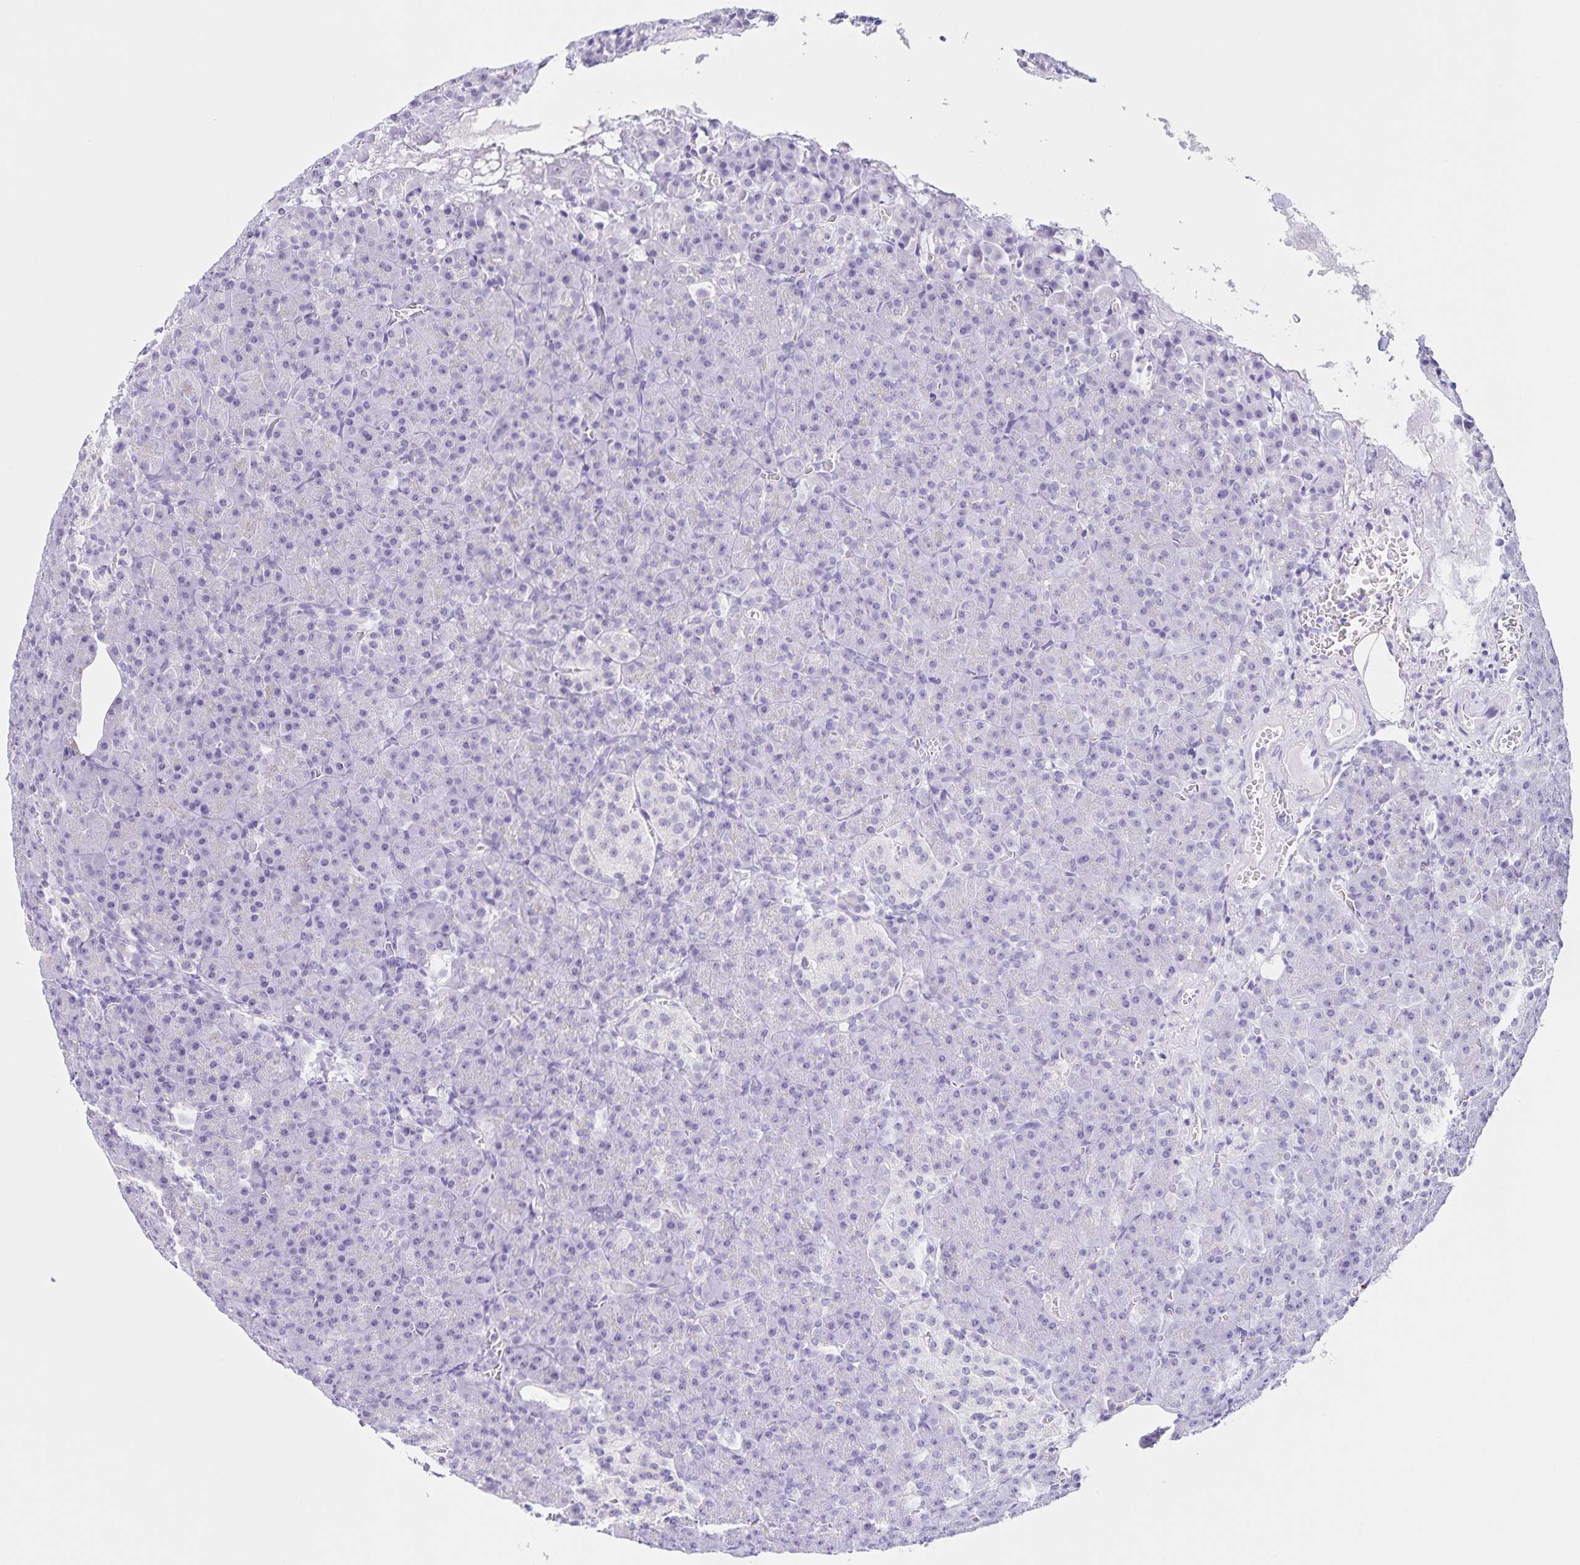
{"staining": {"intensity": "negative", "quantity": "none", "location": "none"}, "tissue": "pancreas", "cell_type": "Exocrine glandular cells", "image_type": "normal", "snomed": [{"axis": "morphology", "description": "Normal tissue, NOS"}, {"axis": "topography", "description": "Pancreas"}], "caption": "High magnification brightfield microscopy of normal pancreas stained with DAB (3,3'-diaminobenzidine) (brown) and counterstained with hematoxylin (blue): exocrine glandular cells show no significant positivity.", "gene": "FAM170A", "patient": {"sex": "female", "age": 74}}